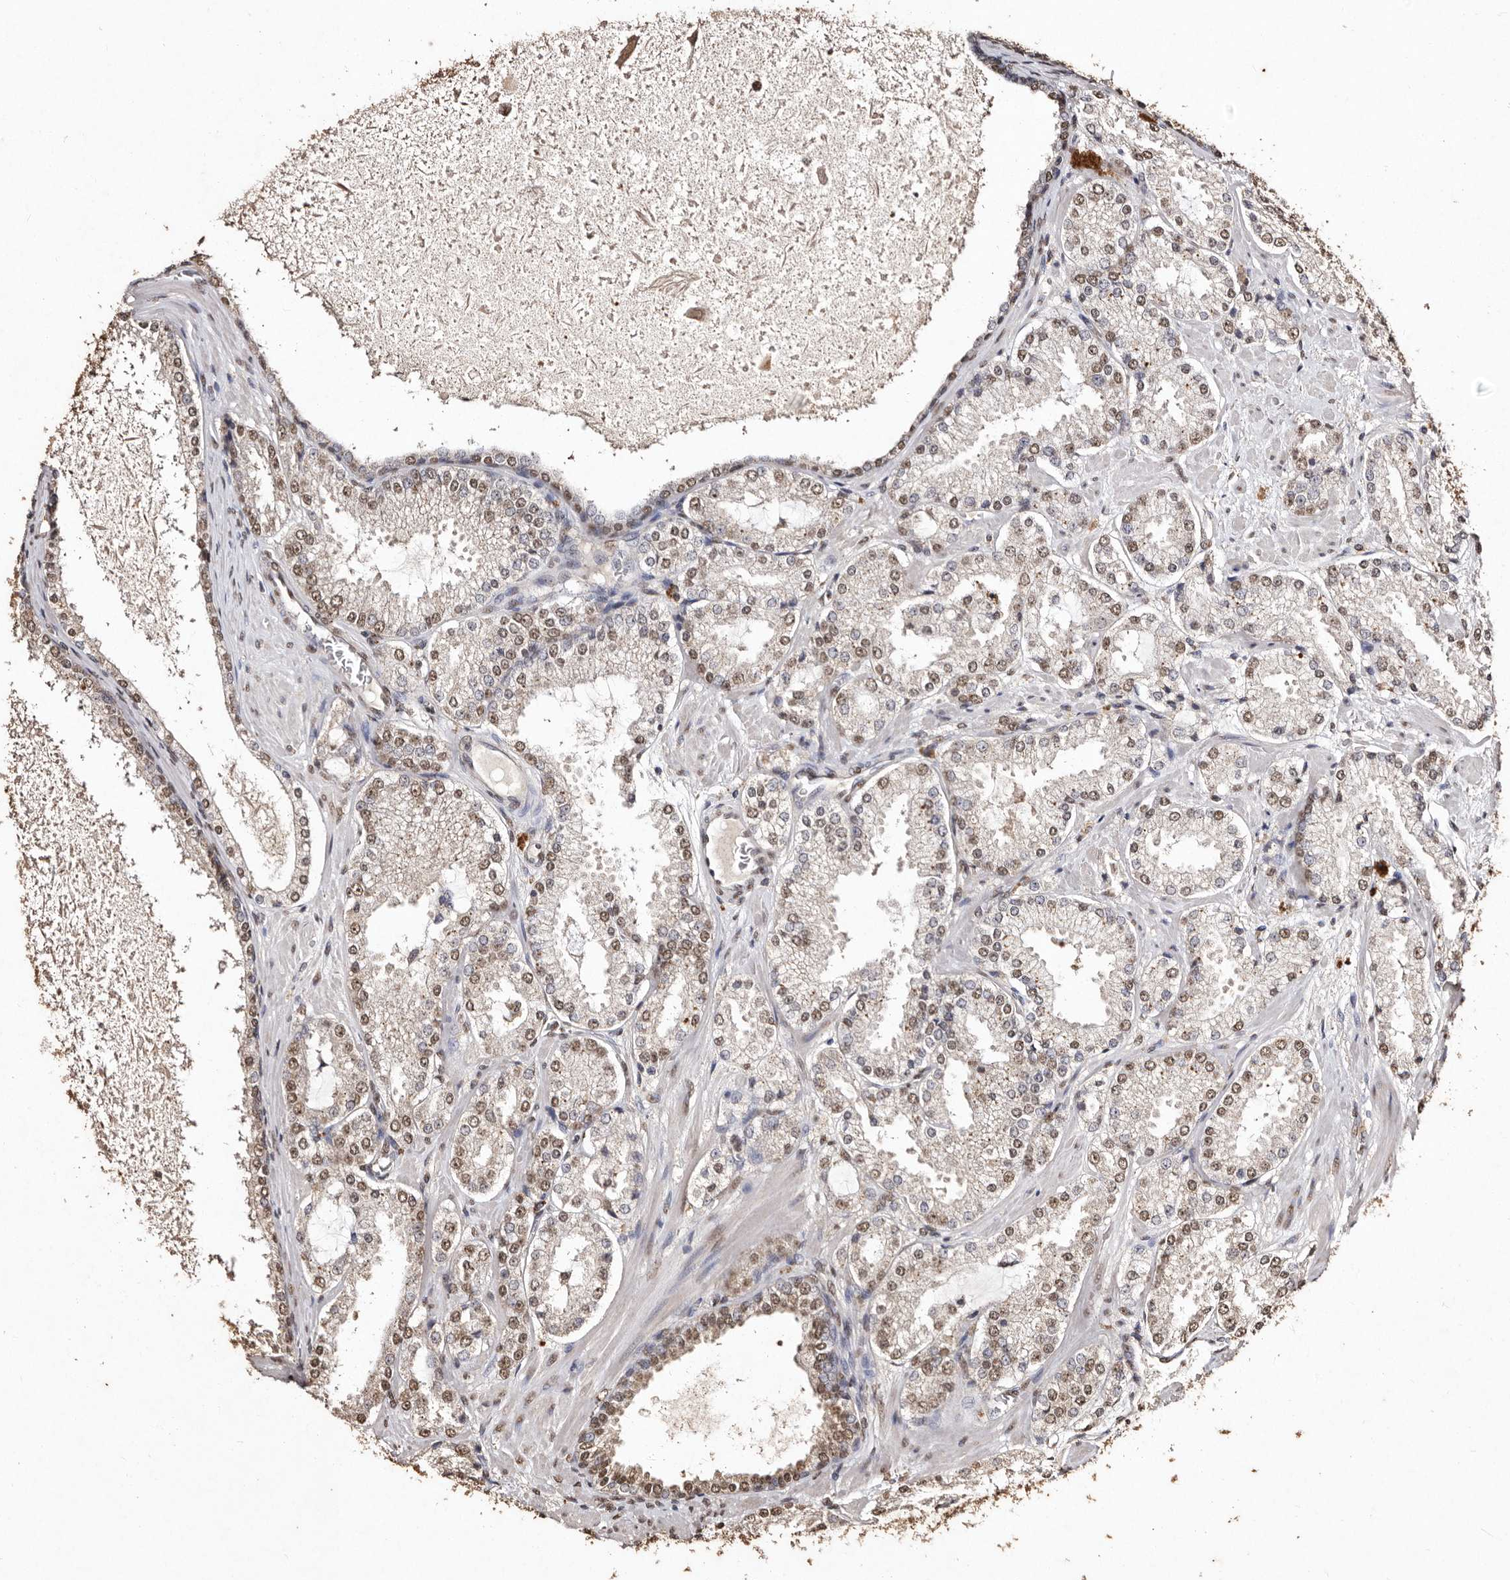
{"staining": {"intensity": "moderate", "quantity": ">75%", "location": "nuclear"}, "tissue": "prostate cancer", "cell_type": "Tumor cells", "image_type": "cancer", "snomed": [{"axis": "morphology", "description": "Adenocarcinoma, High grade"}, {"axis": "topography", "description": "Prostate"}], "caption": "Immunohistochemistry (IHC) photomicrograph of neoplastic tissue: prostate cancer stained using IHC exhibits medium levels of moderate protein expression localized specifically in the nuclear of tumor cells, appearing as a nuclear brown color.", "gene": "ERBB4", "patient": {"sex": "male", "age": 73}}